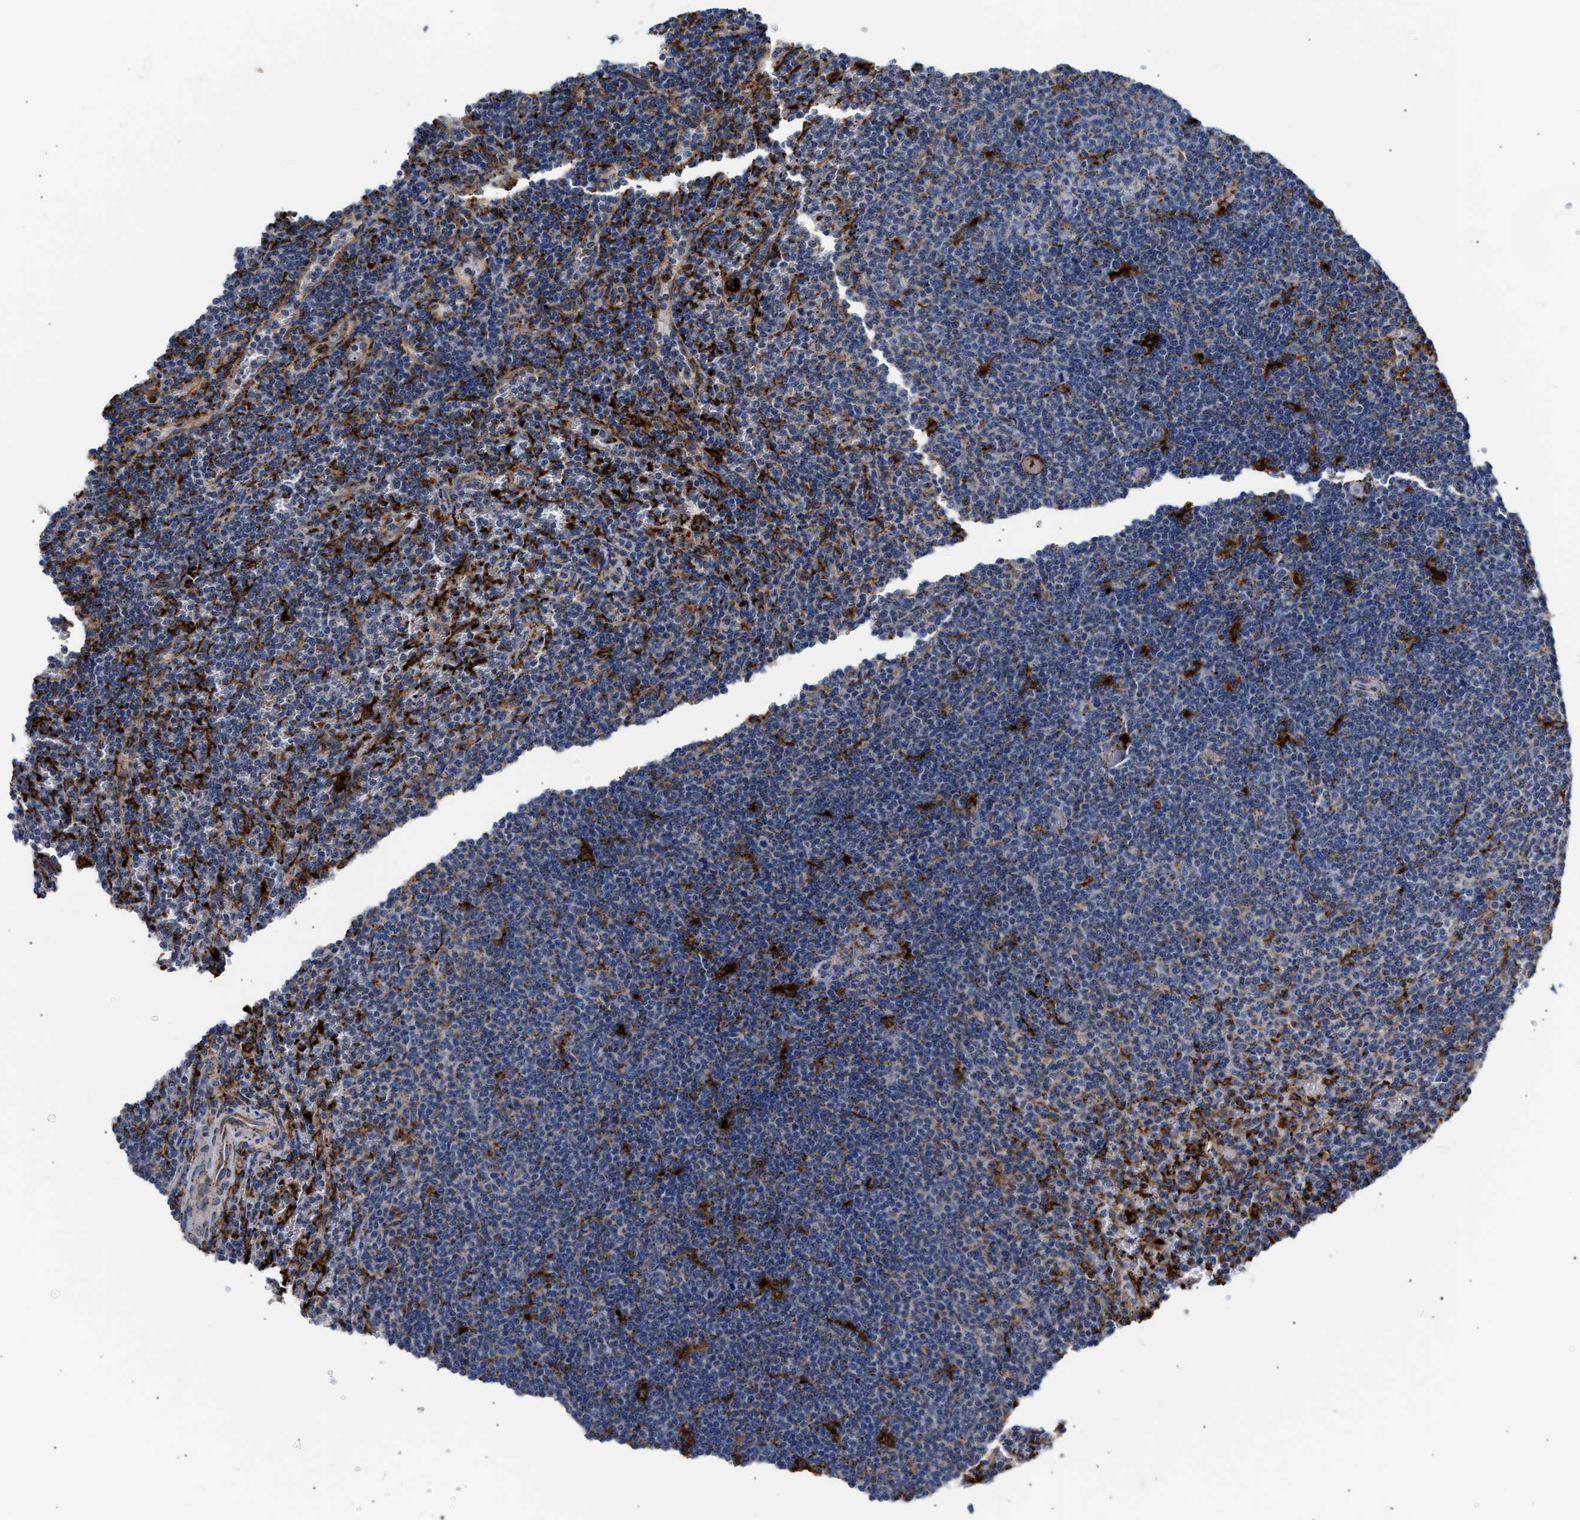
{"staining": {"intensity": "negative", "quantity": "none", "location": "none"}, "tissue": "lymphoma", "cell_type": "Tumor cells", "image_type": "cancer", "snomed": [{"axis": "morphology", "description": "Malignant lymphoma, non-Hodgkin's type, Low grade"}, {"axis": "topography", "description": "Spleen"}], "caption": "High magnification brightfield microscopy of lymphoma stained with DAB (3,3'-diaminobenzidine) (brown) and counterstained with hematoxylin (blue): tumor cells show no significant positivity.", "gene": "CCDC146", "patient": {"sex": "female", "age": 50}}